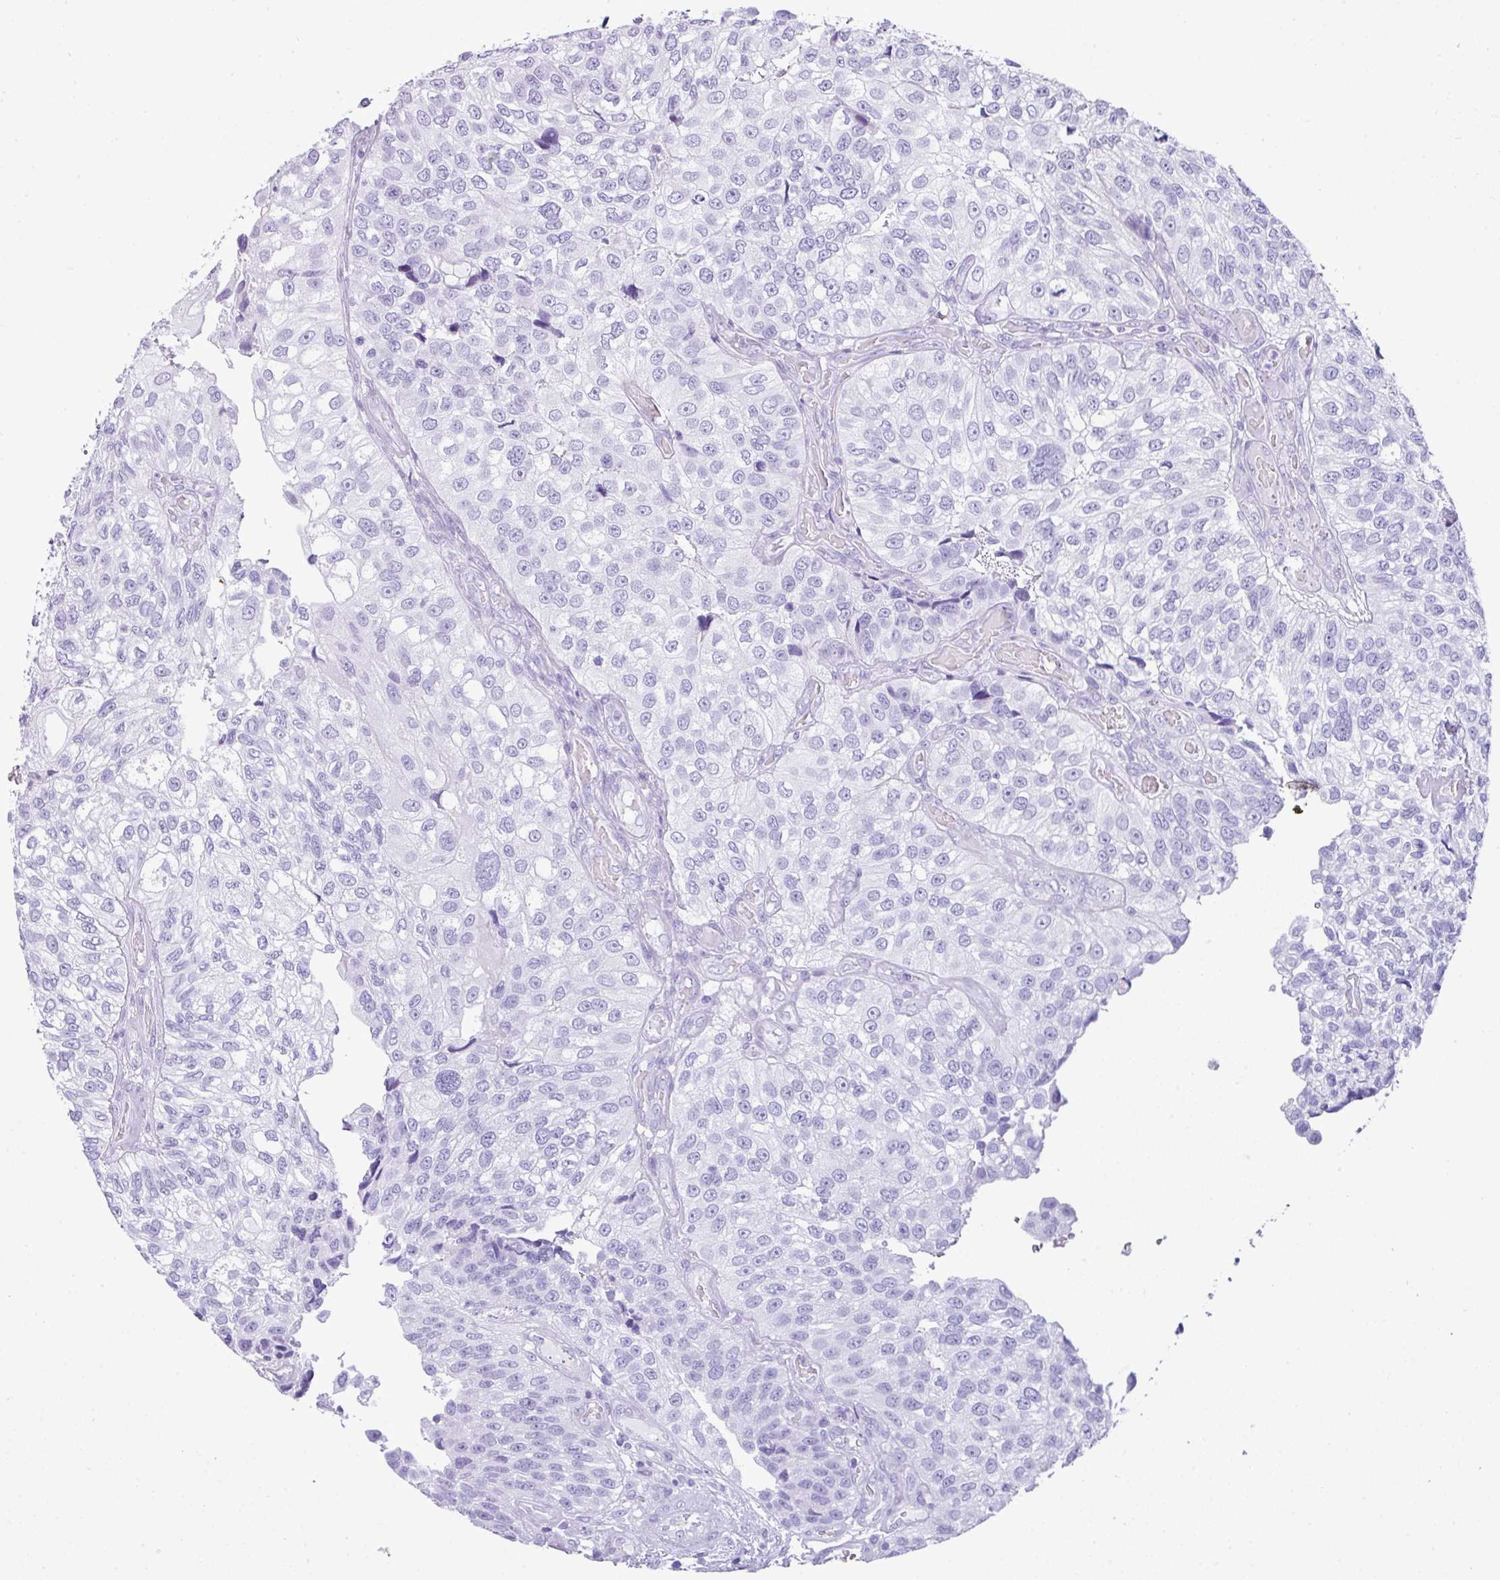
{"staining": {"intensity": "negative", "quantity": "none", "location": "none"}, "tissue": "urothelial cancer", "cell_type": "Tumor cells", "image_type": "cancer", "snomed": [{"axis": "morphology", "description": "Urothelial carcinoma, NOS"}, {"axis": "topography", "description": "Urinary bladder"}], "caption": "Urothelial cancer stained for a protein using immunohistochemistry (IHC) shows no expression tumor cells.", "gene": "TNP1", "patient": {"sex": "male", "age": 87}}